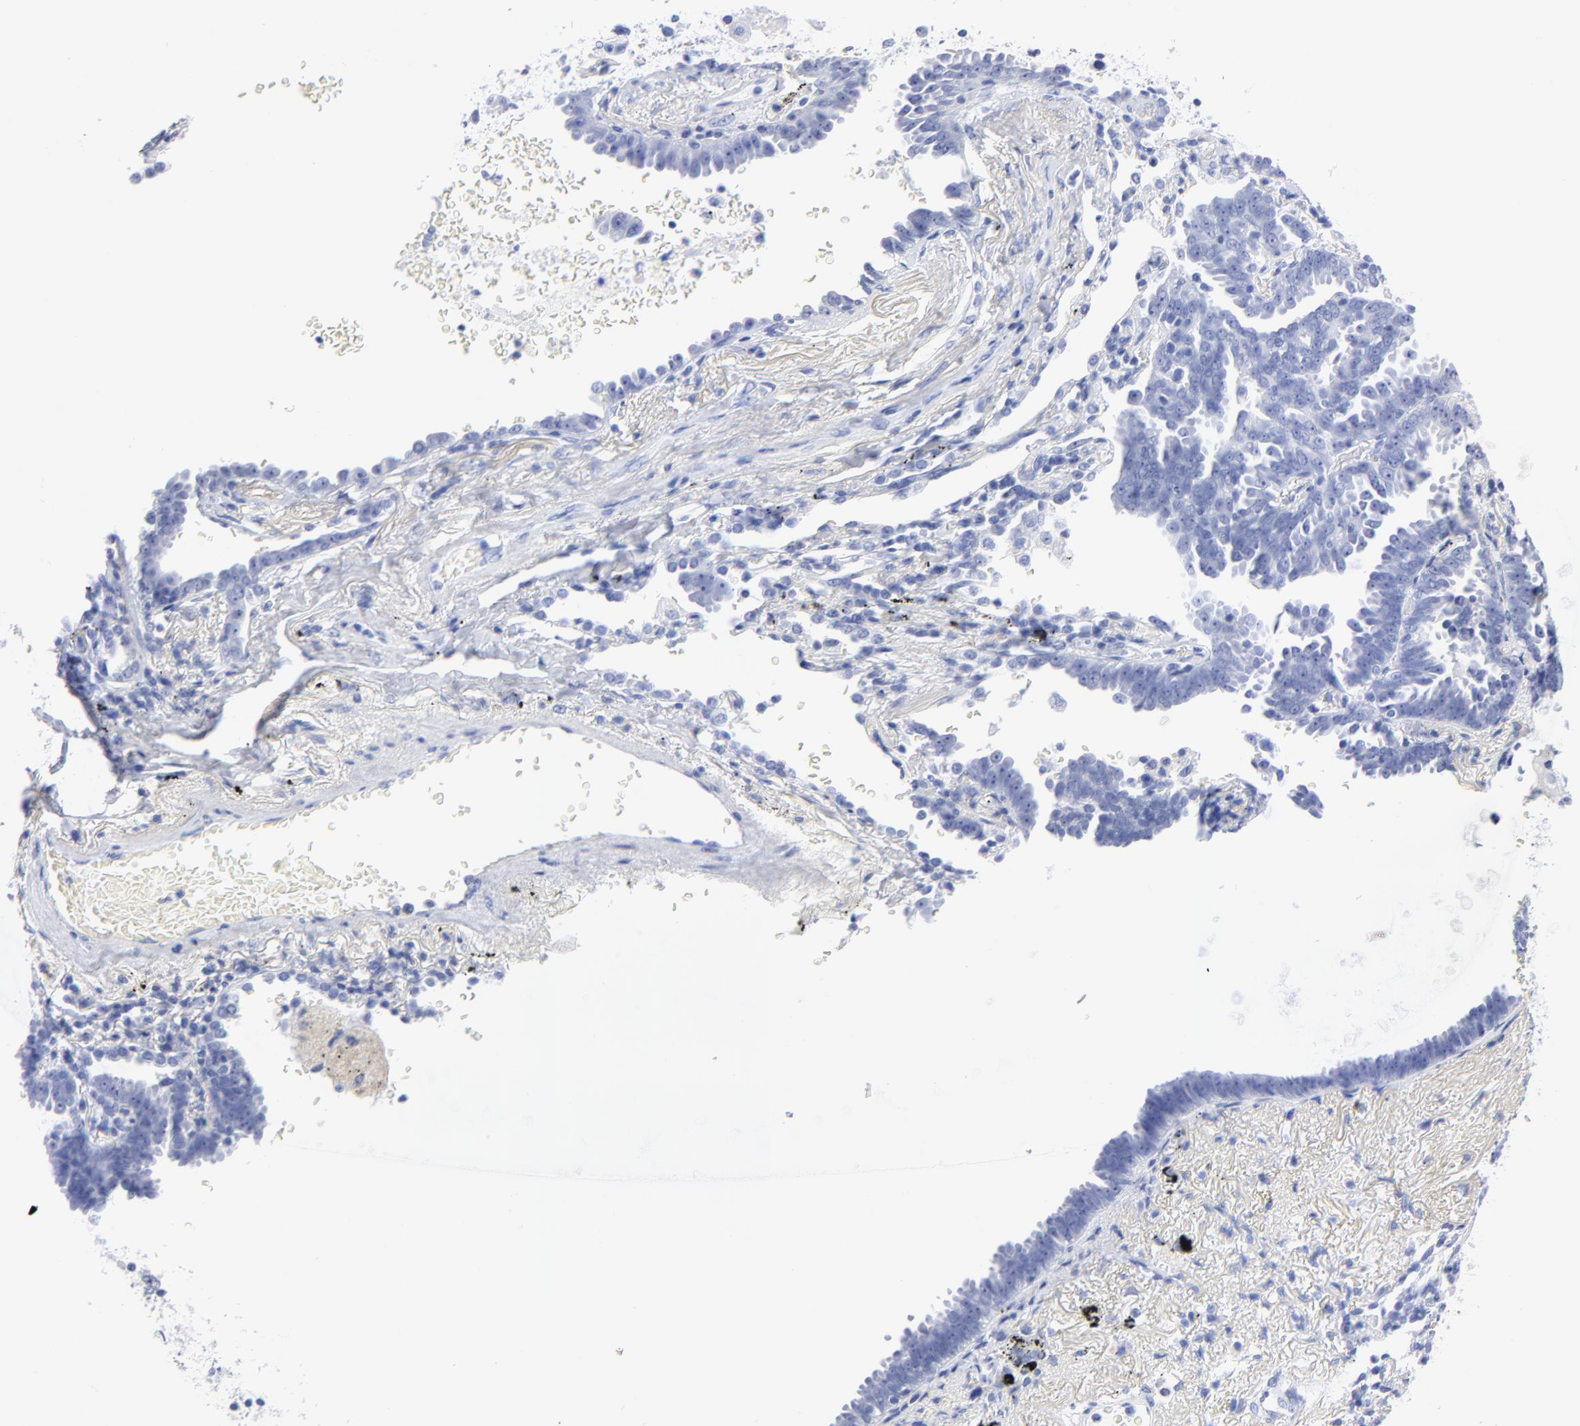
{"staining": {"intensity": "negative", "quantity": "none", "location": "none"}, "tissue": "lung cancer", "cell_type": "Tumor cells", "image_type": "cancer", "snomed": [{"axis": "morphology", "description": "Adenocarcinoma, NOS"}, {"axis": "topography", "description": "Lung"}], "caption": "DAB (3,3'-diaminobenzidine) immunohistochemical staining of human adenocarcinoma (lung) shows no significant staining in tumor cells.", "gene": "ACY1", "patient": {"sex": "female", "age": 64}}